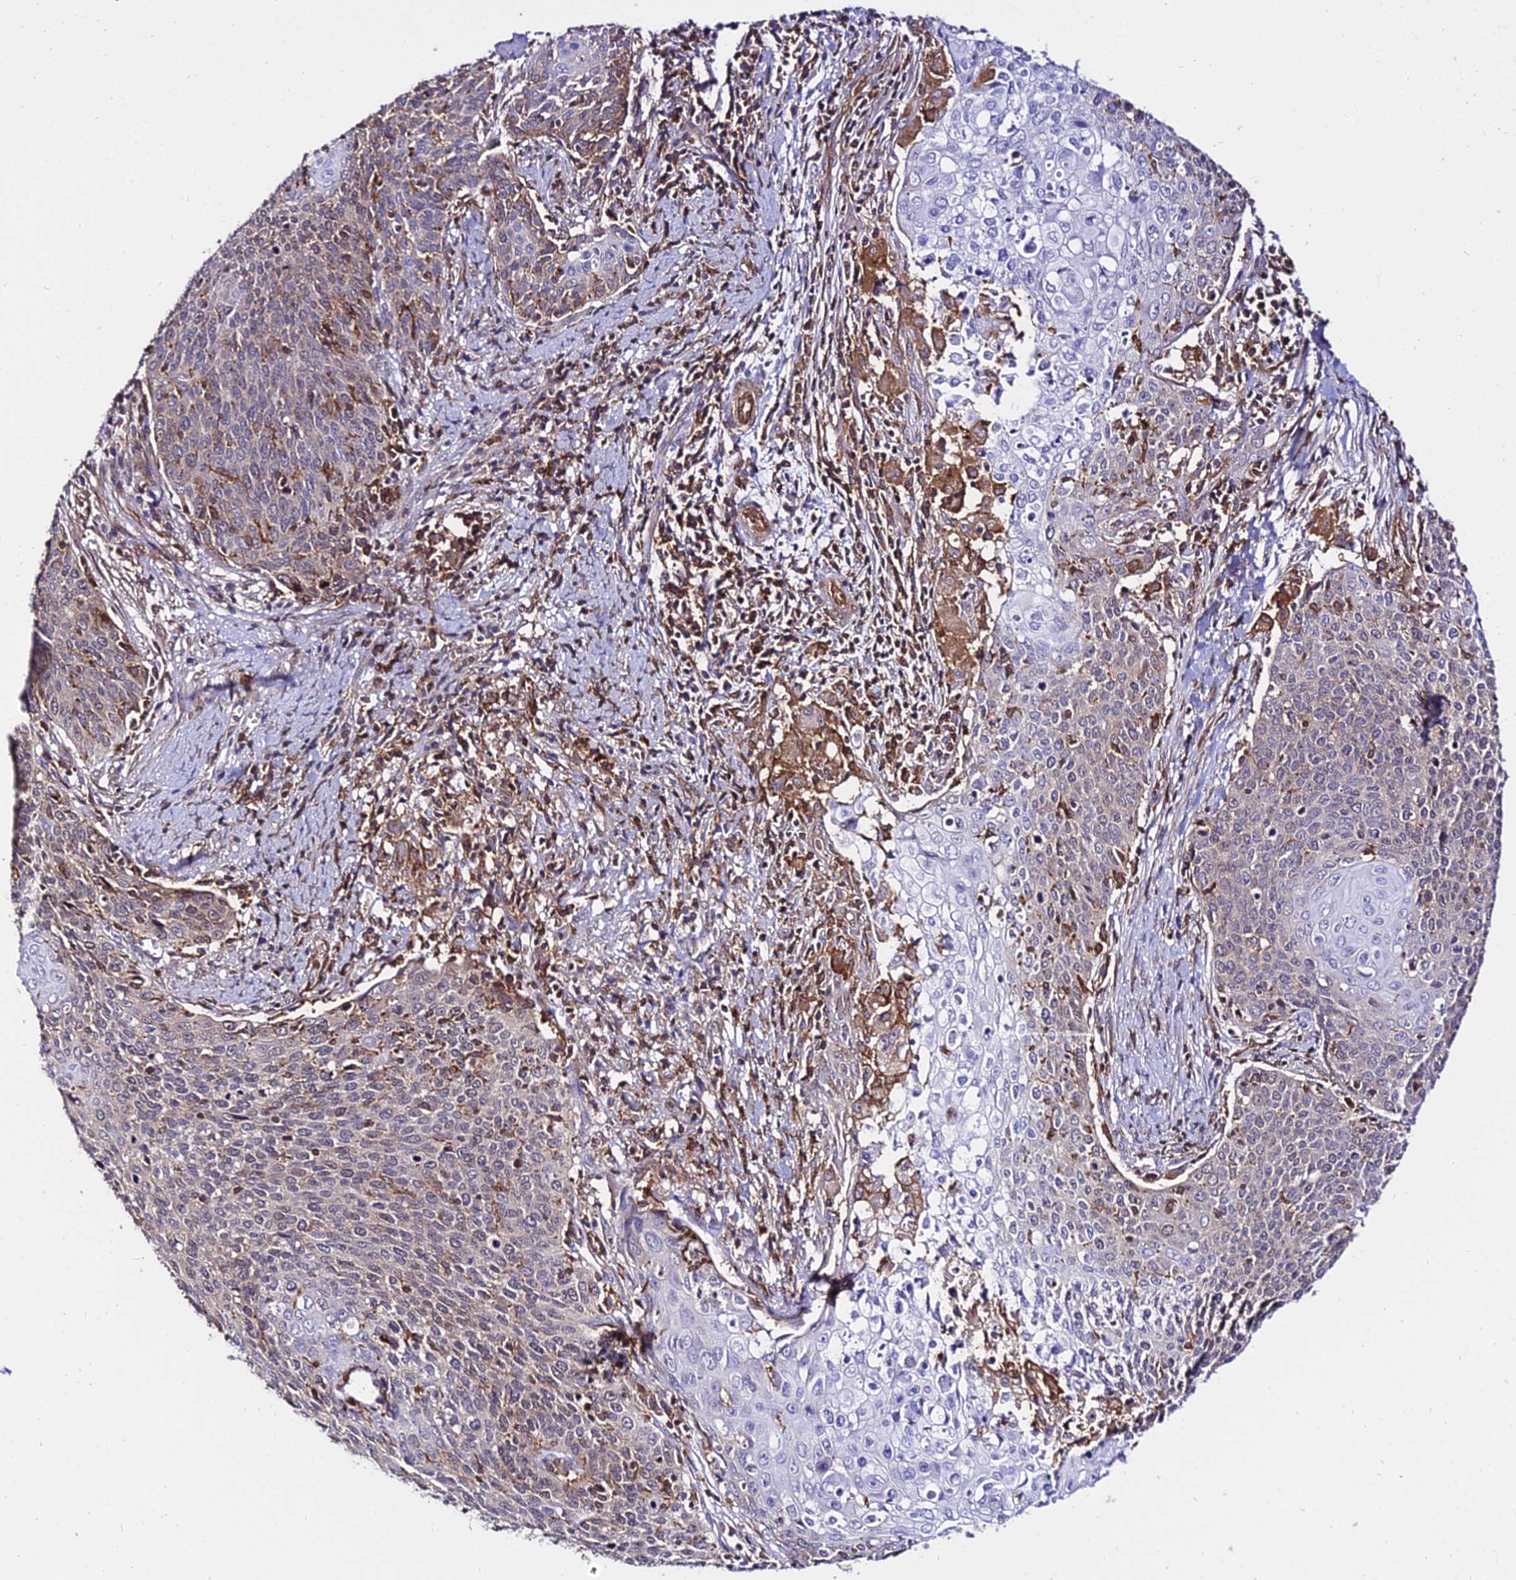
{"staining": {"intensity": "weak", "quantity": "25%-75%", "location": "cytoplasmic/membranous"}, "tissue": "cervical cancer", "cell_type": "Tumor cells", "image_type": "cancer", "snomed": [{"axis": "morphology", "description": "Squamous cell carcinoma, NOS"}, {"axis": "topography", "description": "Cervix"}], "caption": "IHC staining of cervical cancer (squamous cell carcinoma), which reveals low levels of weak cytoplasmic/membranous positivity in approximately 25%-75% of tumor cells indicating weak cytoplasmic/membranous protein staining. The staining was performed using DAB (brown) for protein detection and nuclei were counterstained in hematoxylin (blue).", "gene": "CSRP1", "patient": {"sex": "female", "age": 39}}